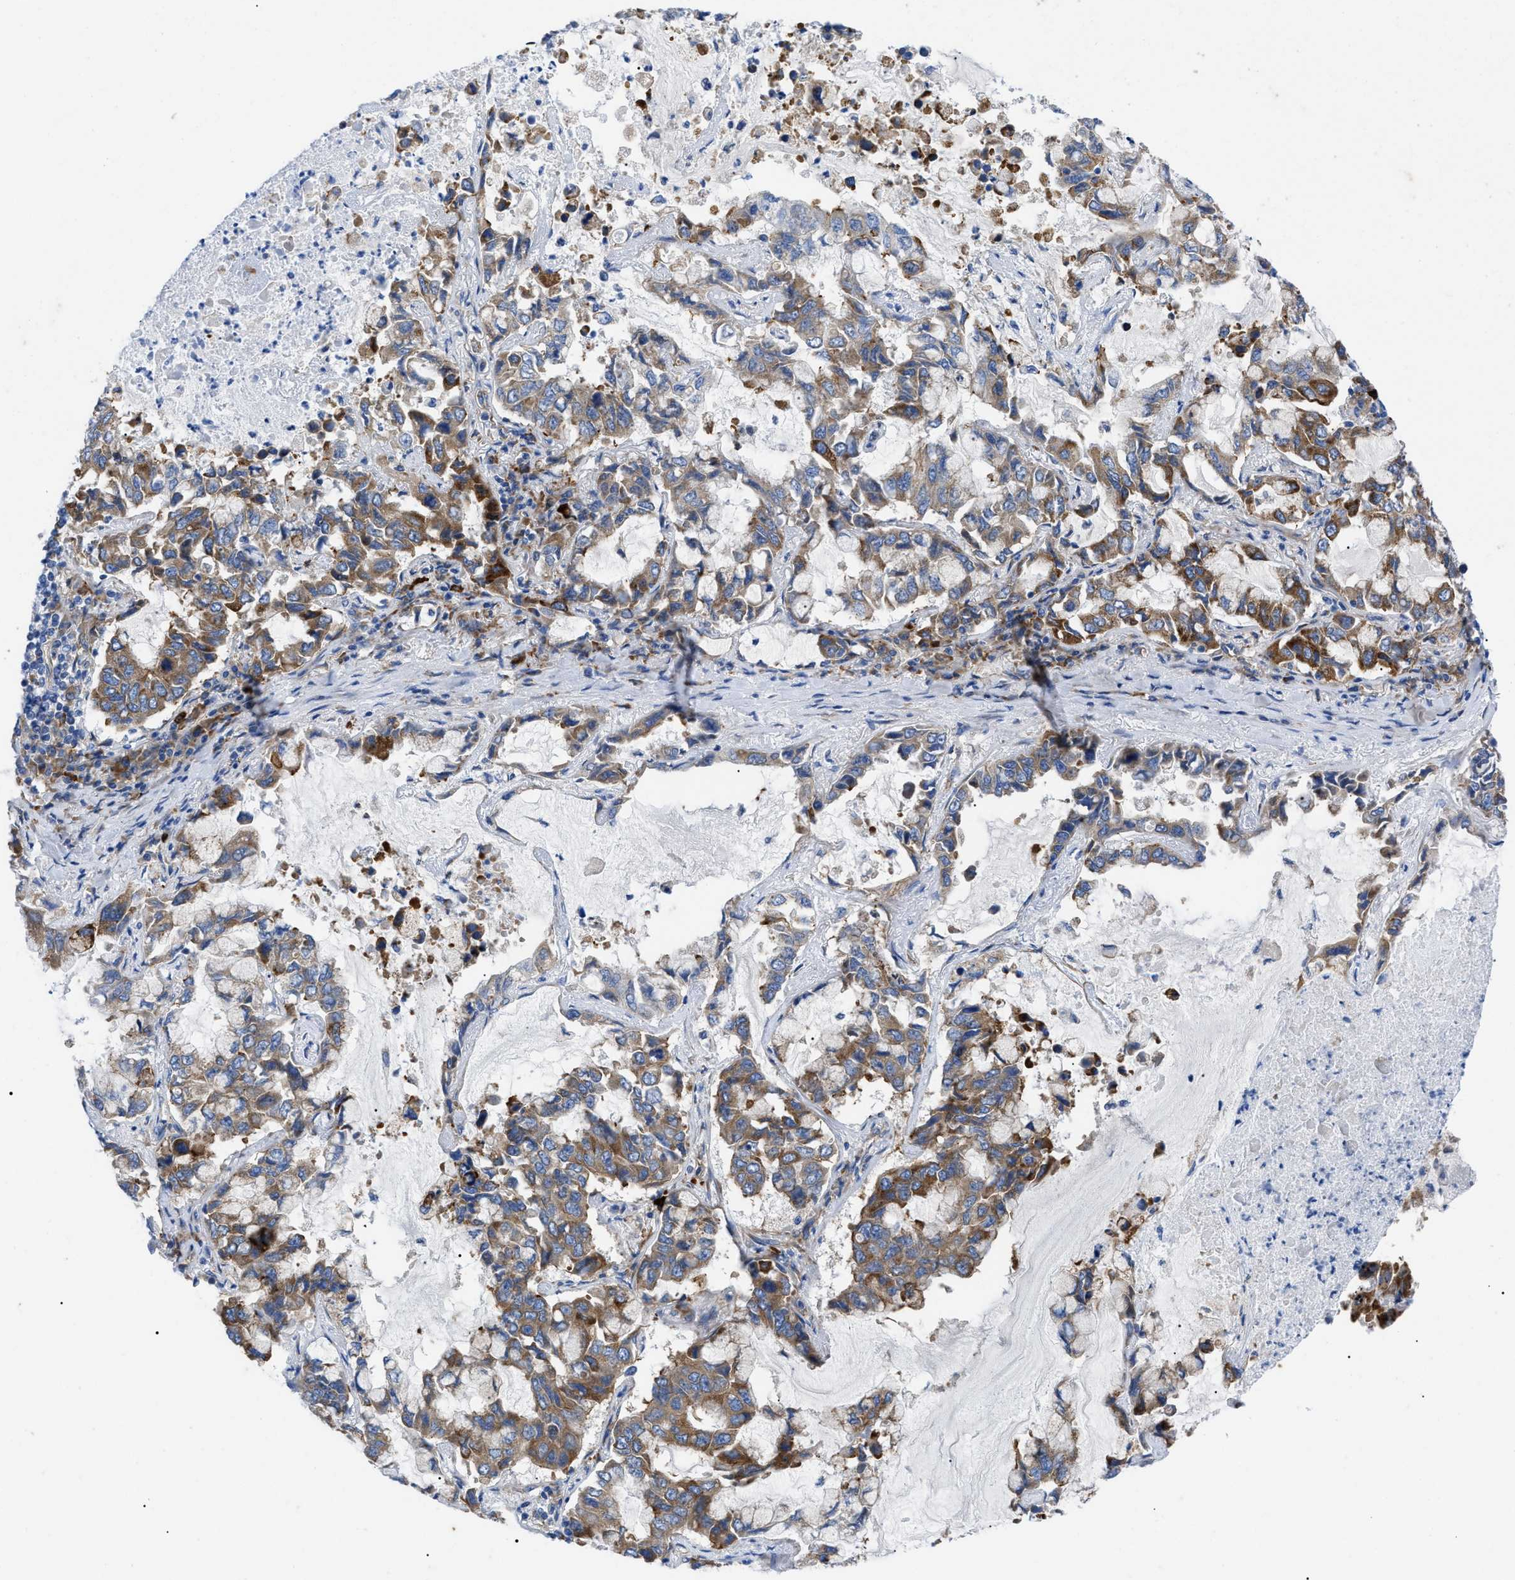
{"staining": {"intensity": "moderate", "quantity": ">75%", "location": "cytoplasmic/membranous"}, "tissue": "lung cancer", "cell_type": "Tumor cells", "image_type": "cancer", "snomed": [{"axis": "morphology", "description": "Adenocarcinoma, NOS"}, {"axis": "topography", "description": "Lung"}], "caption": "Lung cancer (adenocarcinoma) stained with a brown dye displays moderate cytoplasmic/membranous positive staining in about >75% of tumor cells.", "gene": "HSPB8", "patient": {"sex": "male", "age": 64}}